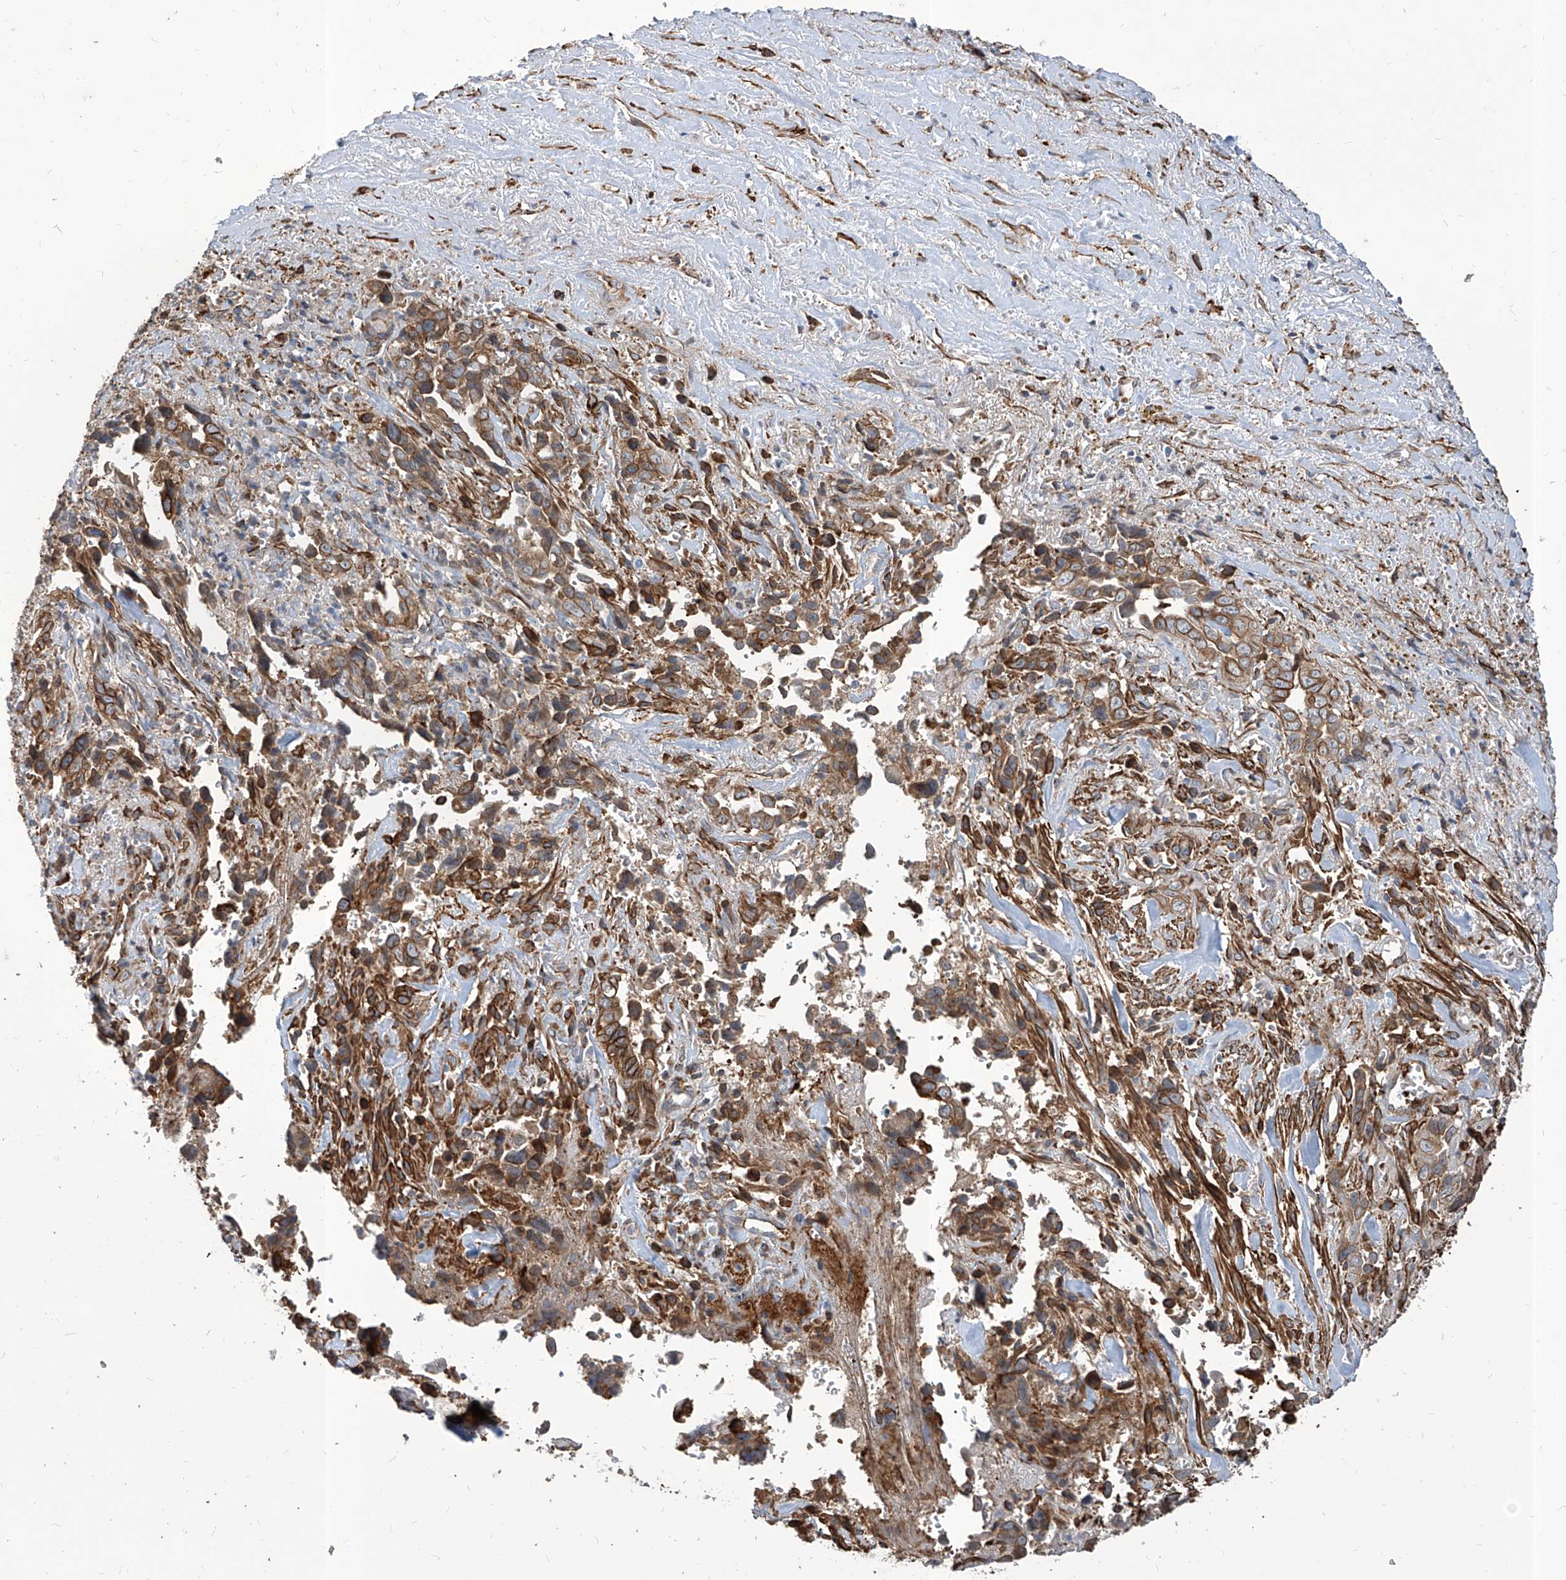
{"staining": {"intensity": "moderate", "quantity": ">75%", "location": "cytoplasmic/membranous"}, "tissue": "liver cancer", "cell_type": "Tumor cells", "image_type": "cancer", "snomed": [{"axis": "morphology", "description": "Cholangiocarcinoma"}, {"axis": "topography", "description": "Liver"}], "caption": "Protein positivity by immunohistochemistry reveals moderate cytoplasmic/membranous positivity in about >75% of tumor cells in liver cancer (cholangiocarcinoma). (DAB (3,3'-diaminobenzidine) = brown stain, brightfield microscopy at high magnification).", "gene": "FAM83B", "patient": {"sex": "female", "age": 79}}